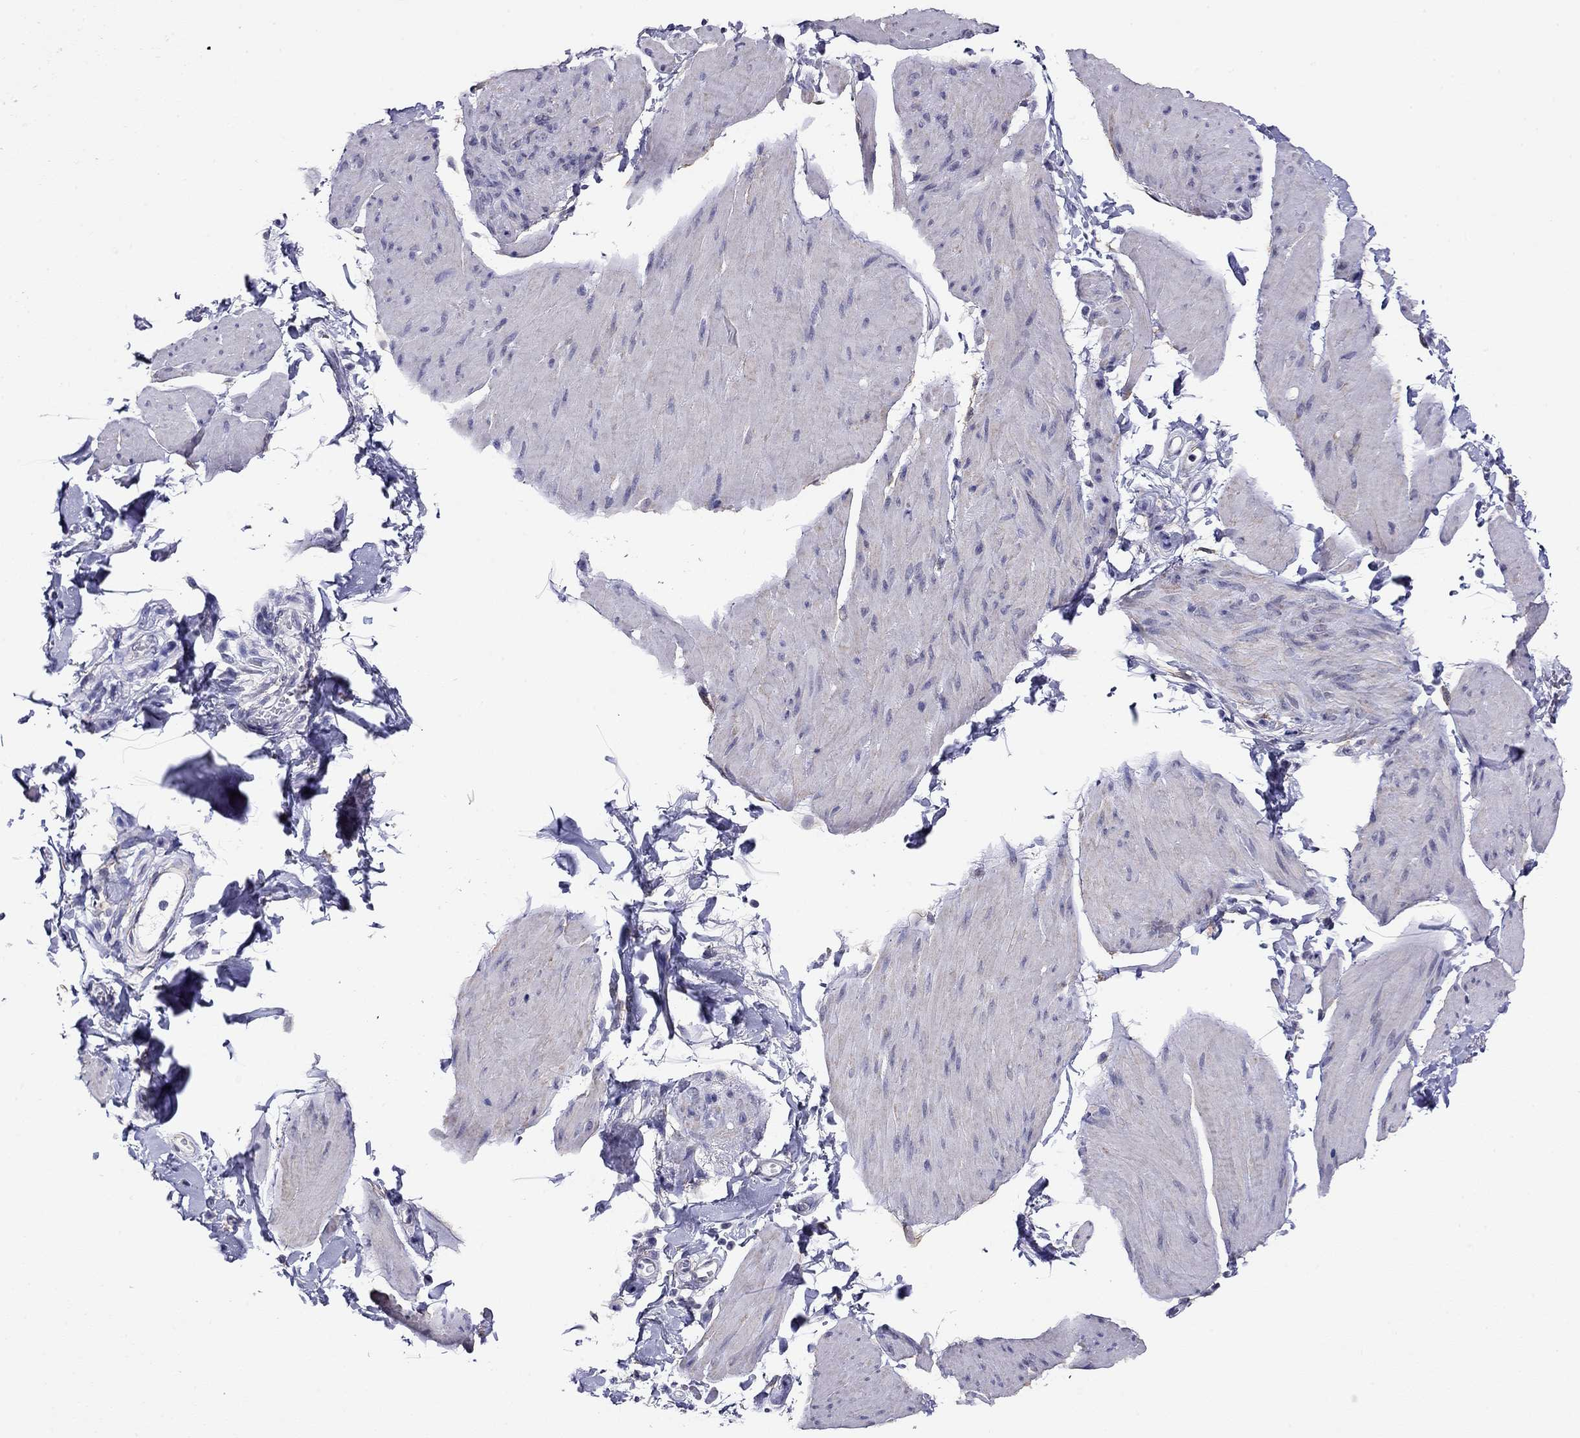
{"staining": {"intensity": "negative", "quantity": "none", "location": "none"}, "tissue": "smooth muscle", "cell_type": "Smooth muscle cells", "image_type": "normal", "snomed": [{"axis": "morphology", "description": "Normal tissue, NOS"}, {"axis": "topography", "description": "Adipose tissue"}, {"axis": "topography", "description": "Smooth muscle"}, {"axis": "topography", "description": "Peripheral nerve tissue"}], "caption": "There is no significant expression in smooth muscle cells of smooth muscle.", "gene": "MYMX", "patient": {"sex": "male", "age": 83}}